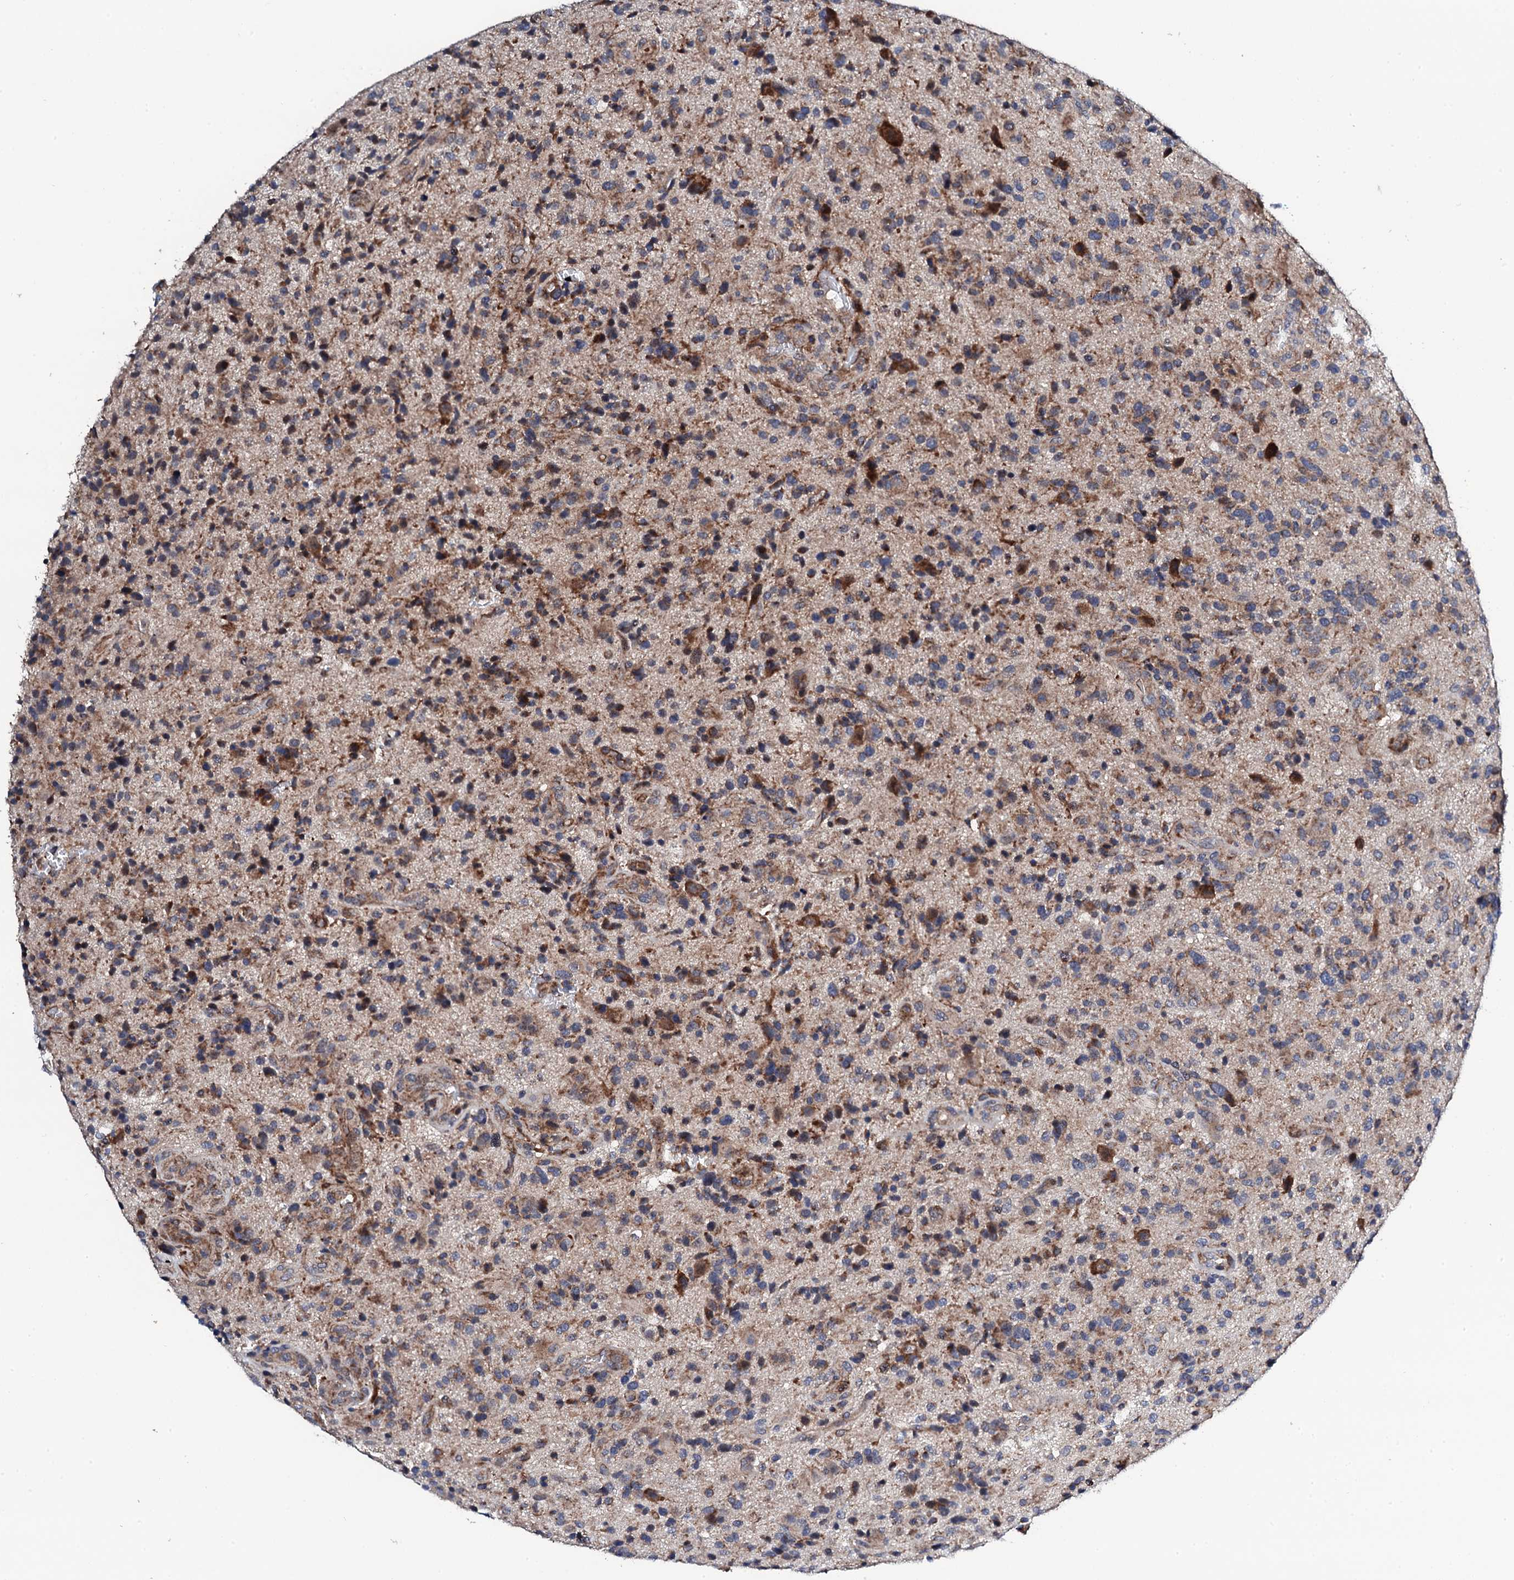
{"staining": {"intensity": "moderate", "quantity": "<25%", "location": "cytoplasmic/membranous"}, "tissue": "glioma", "cell_type": "Tumor cells", "image_type": "cancer", "snomed": [{"axis": "morphology", "description": "Glioma, malignant, High grade"}, {"axis": "topography", "description": "Brain"}], "caption": "Moderate cytoplasmic/membranous staining for a protein is seen in about <25% of tumor cells of high-grade glioma (malignant) using immunohistochemistry.", "gene": "COG4", "patient": {"sex": "male", "age": 47}}